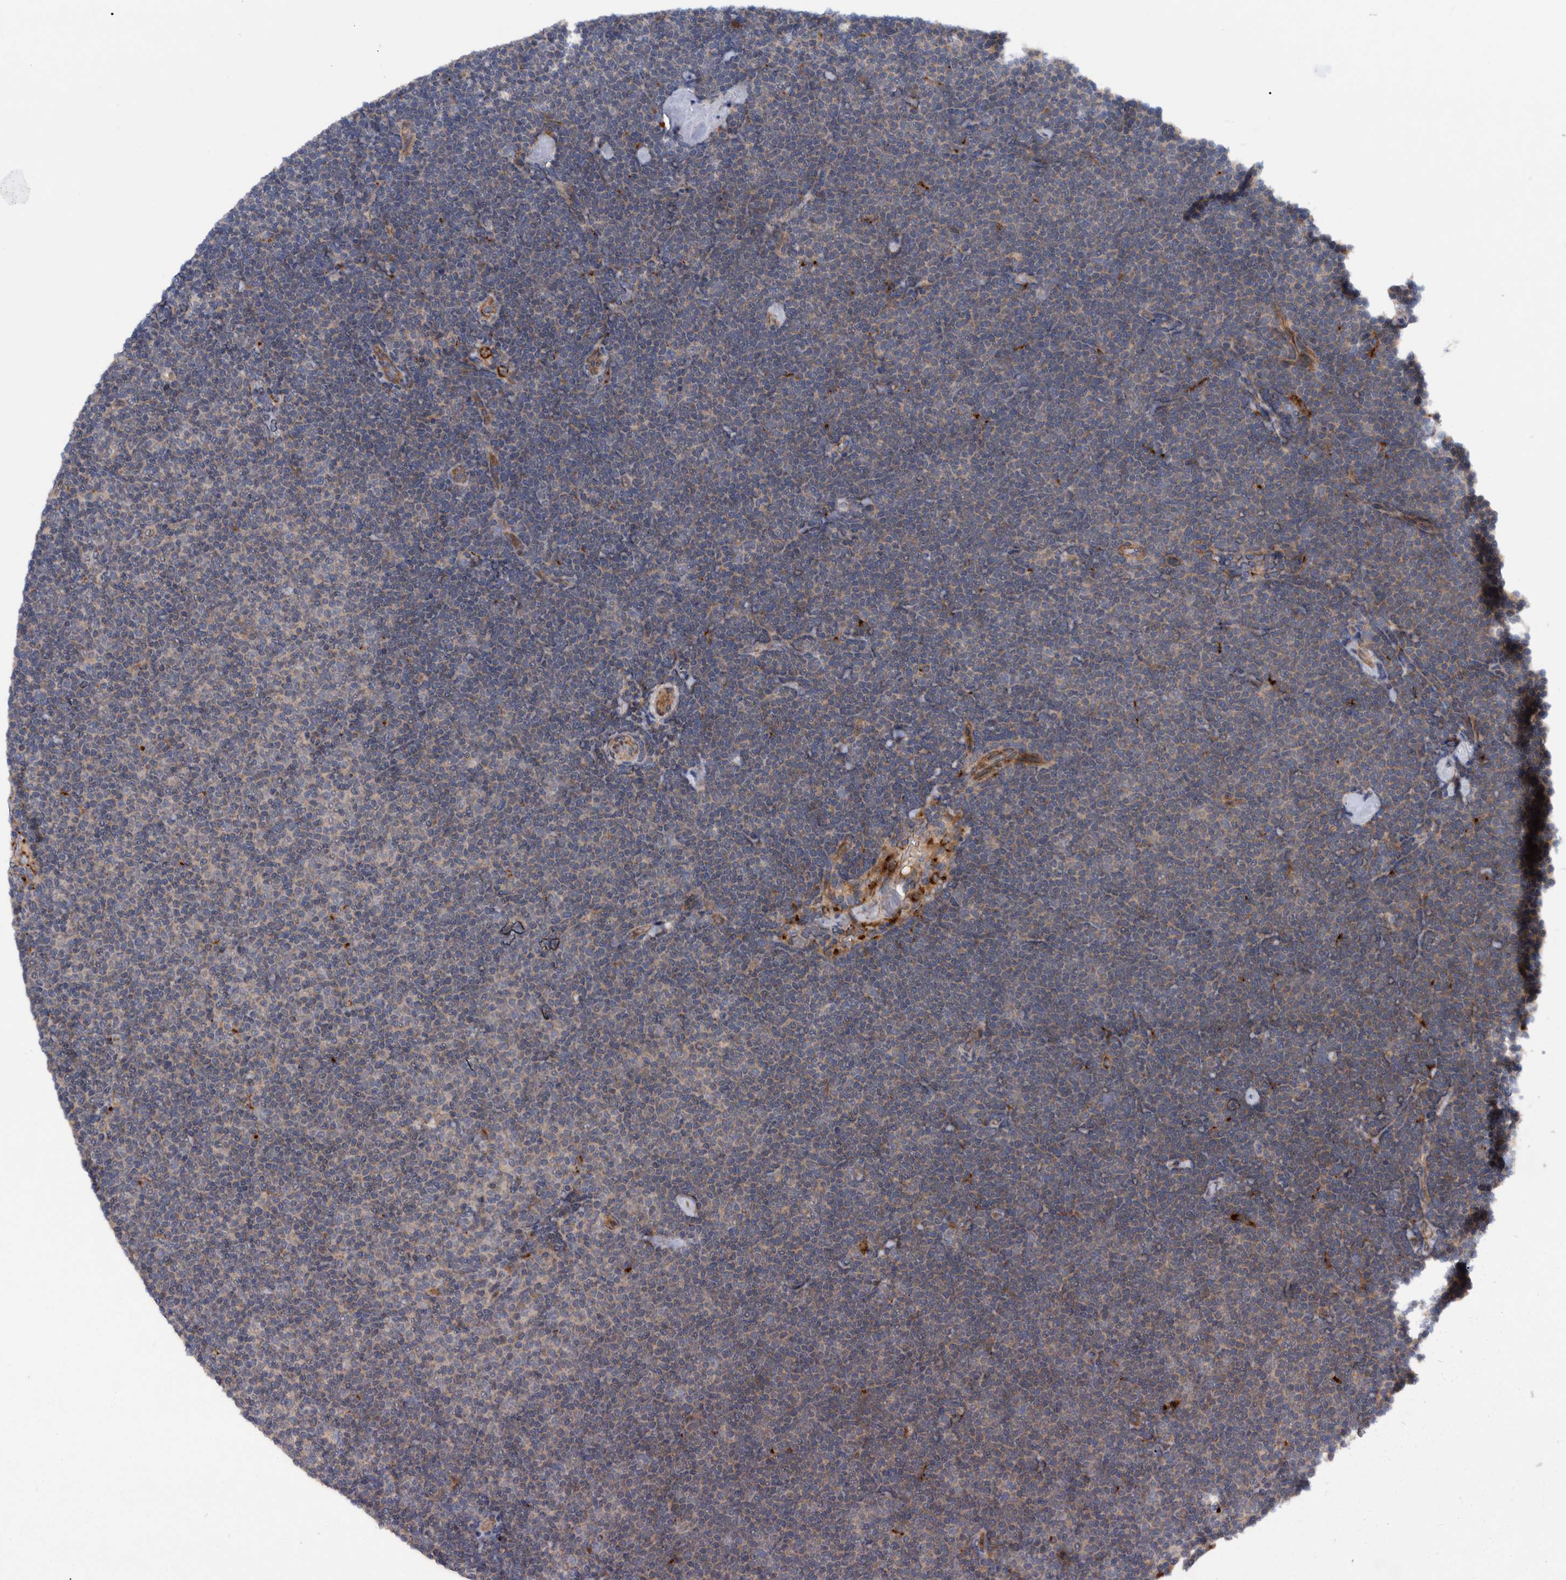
{"staining": {"intensity": "weak", "quantity": "25%-75%", "location": "cytoplasmic/membranous"}, "tissue": "lymphoma", "cell_type": "Tumor cells", "image_type": "cancer", "snomed": [{"axis": "morphology", "description": "Malignant lymphoma, non-Hodgkin's type, Low grade"}, {"axis": "topography", "description": "Lymph node"}], "caption": "Low-grade malignant lymphoma, non-Hodgkin's type stained for a protein exhibits weak cytoplasmic/membranous positivity in tumor cells.", "gene": "ITIH3", "patient": {"sex": "female", "age": 53}}